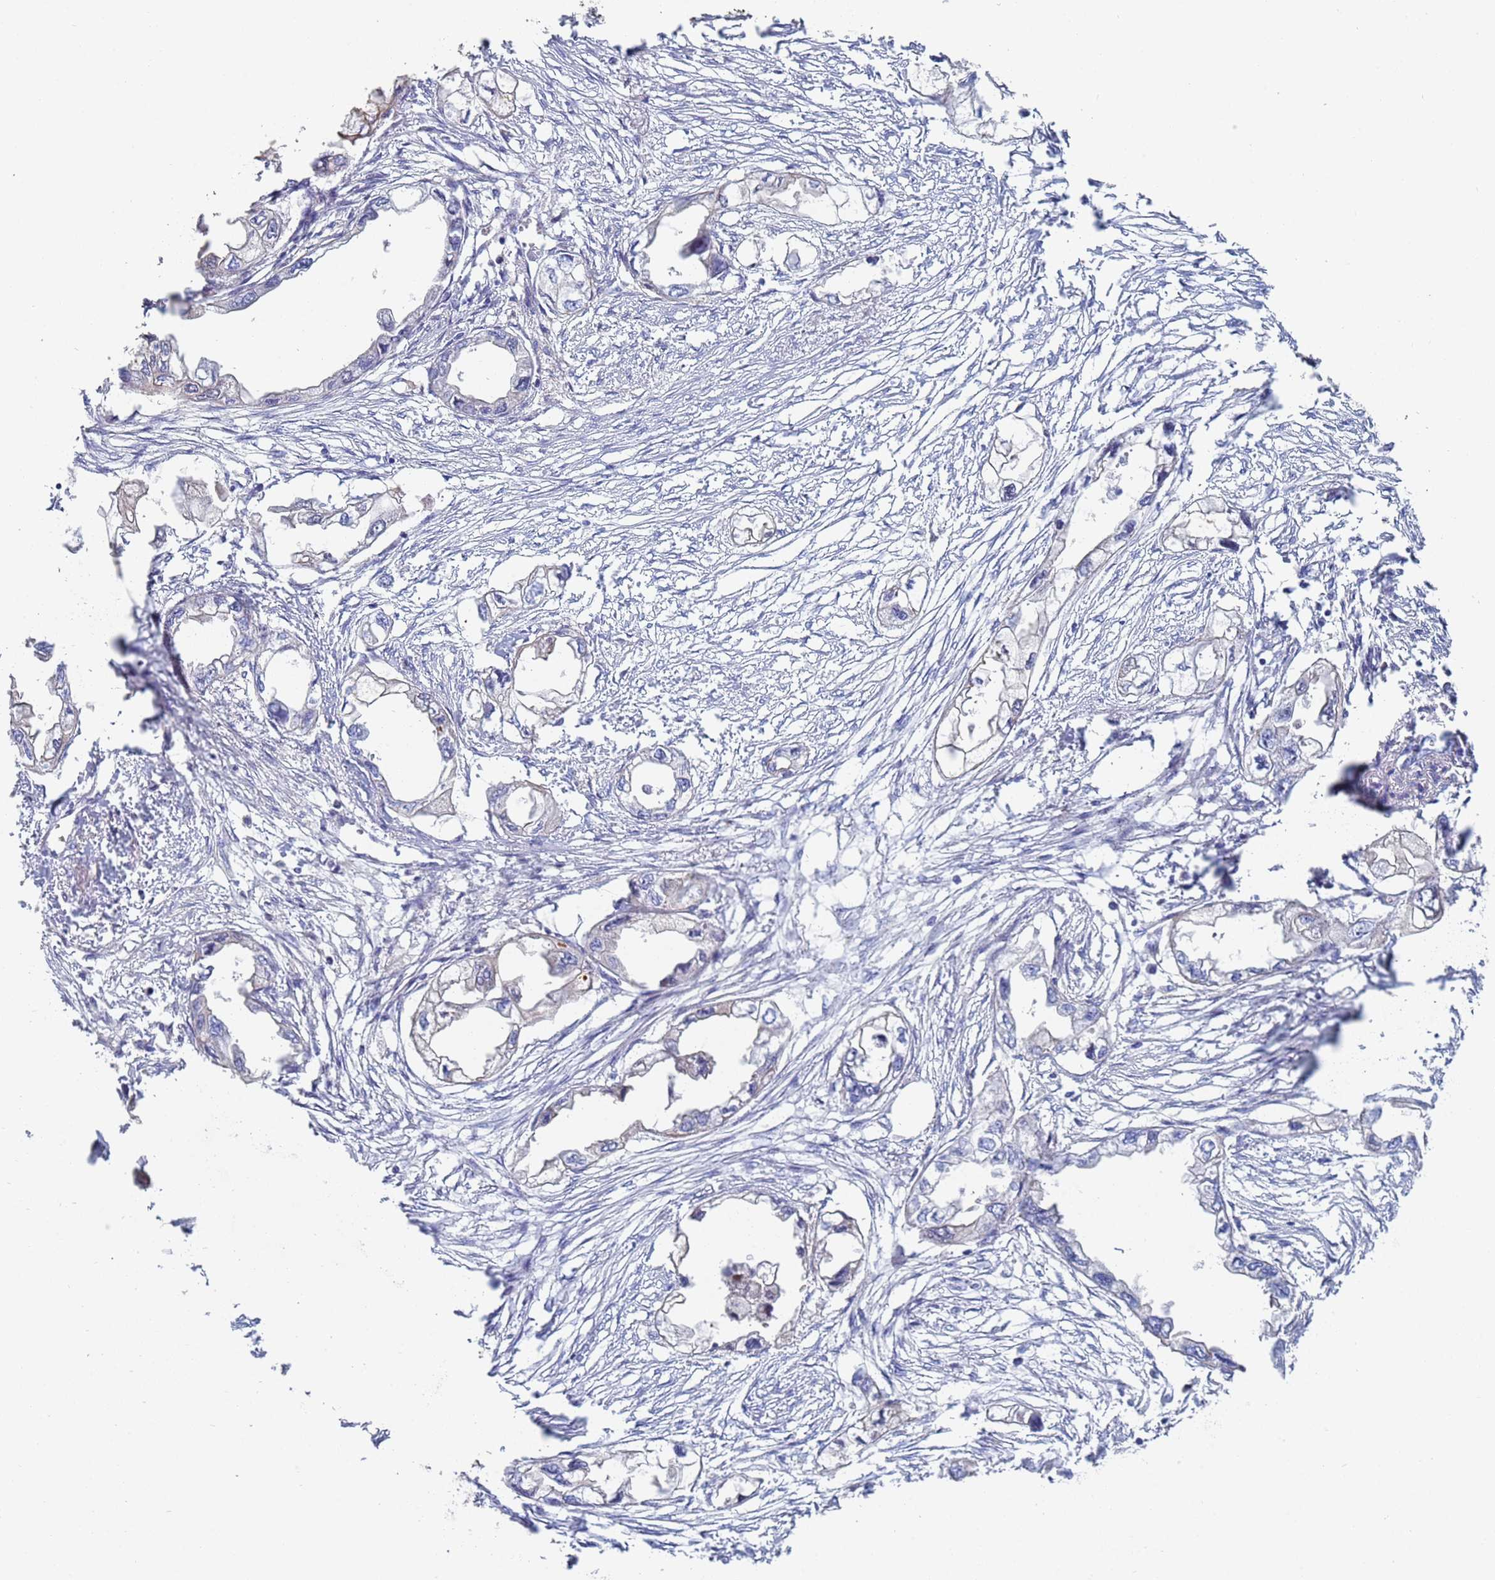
{"staining": {"intensity": "negative", "quantity": "none", "location": "none"}, "tissue": "endometrial cancer", "cell_type": "Tumor cells", "image_type": "cancer", "snomed": [{"axis": "morphology", "description": "Adenocarcinoma, NOS"}, {"axis": "morphology", "description": "Adenocarcinoma, metastatic, NOS"}, {"axis": "topography", "description": "Adipose tissue"}, {"axis": "topography", "description": "Endometrium"}], "caption": "Adenocarcinoma (endometrial) was stained to show a protein in brown. There is no significant expression in tumor cells.", "gene": "ABCA8", "patient": {"sex": "female", "age": 67}}